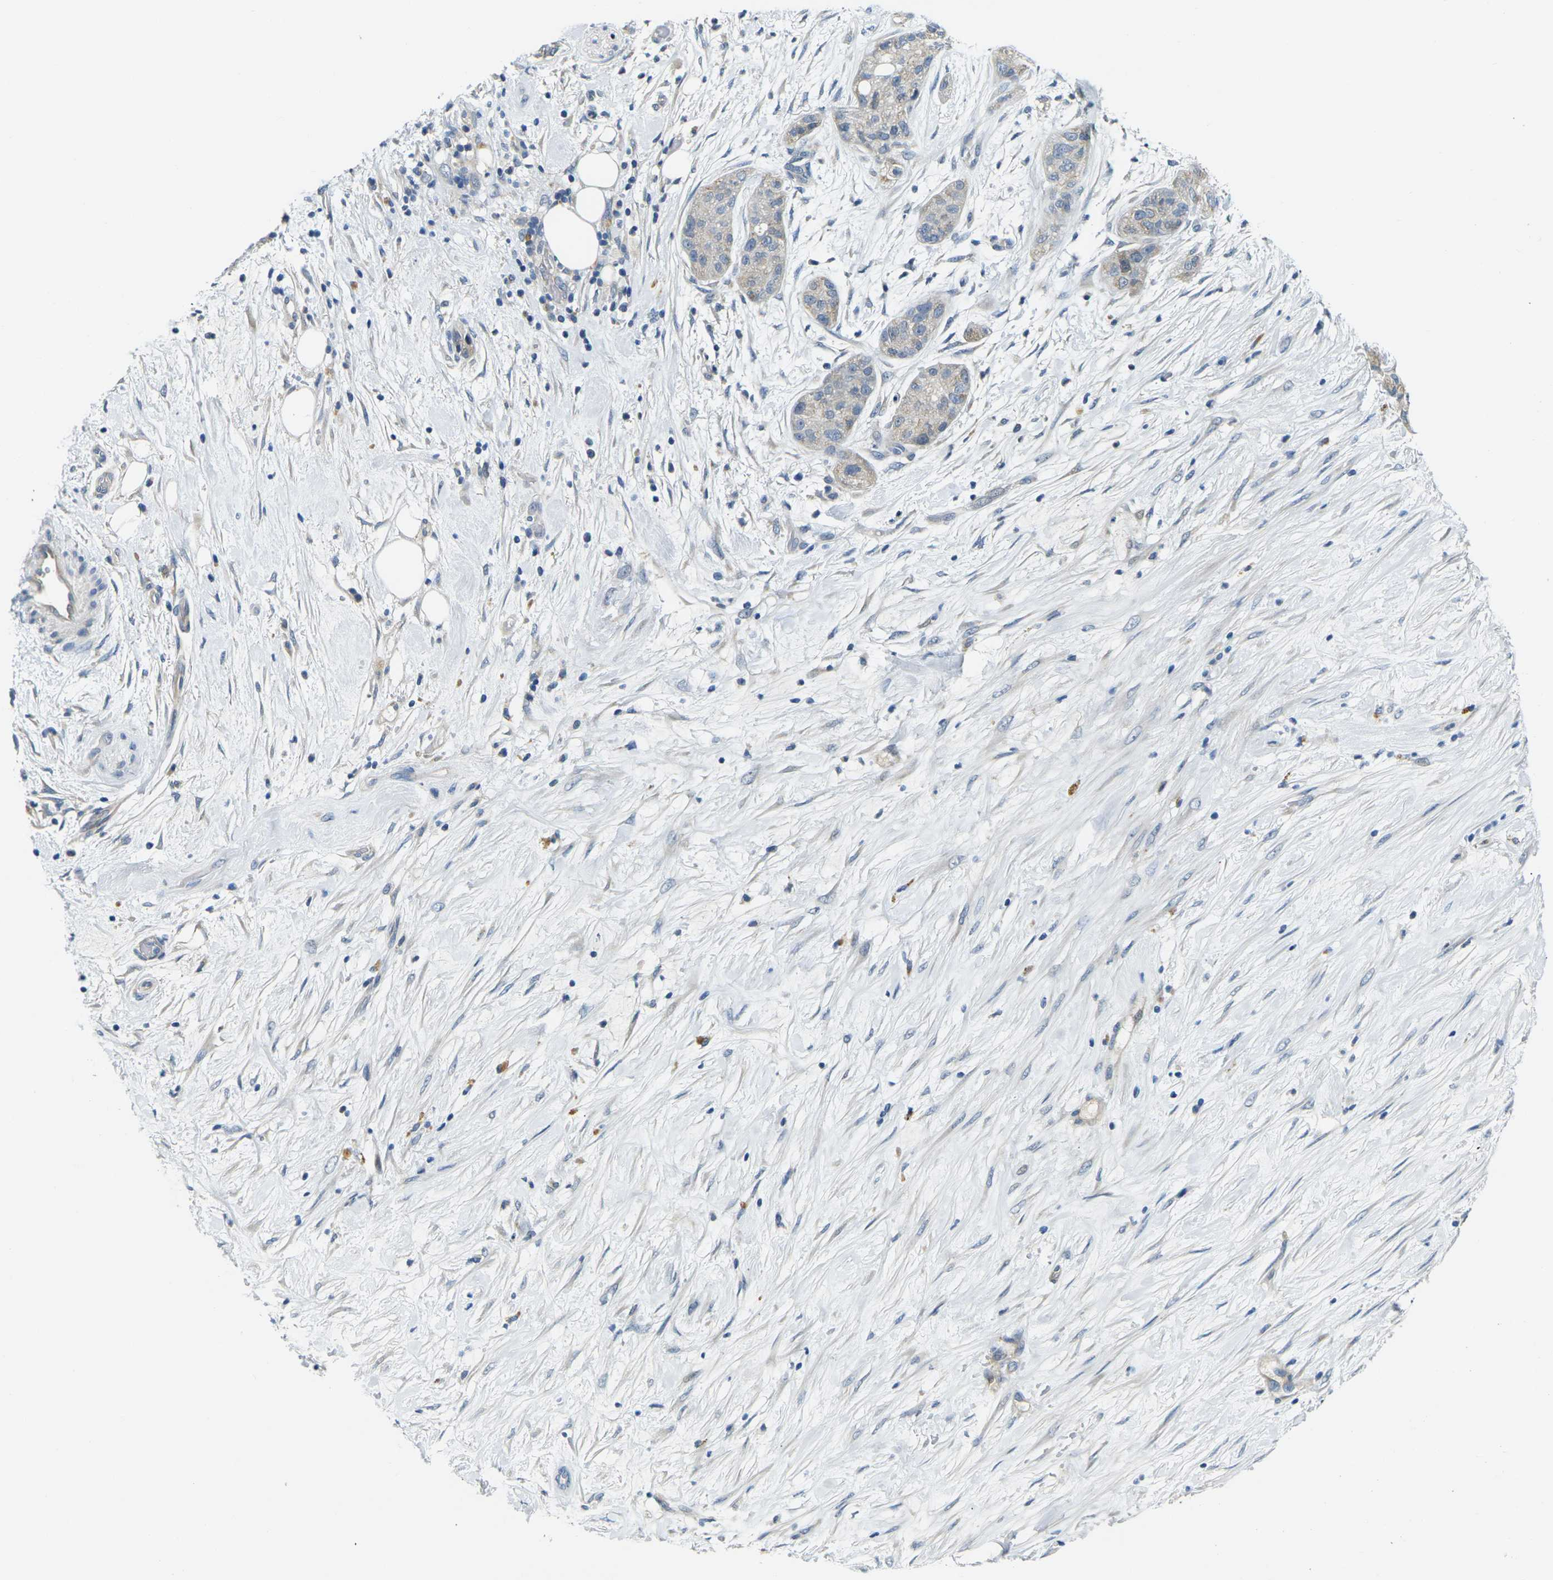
{"staining": {"intensity": "weak", "quantity": "25%-75%", "location": "cytoplasmic/membranous"}, "tissue": "pancreatic cancer", "cell_type": "Tumor cells", "image_type": "cancer", "snomed": [{"axis": "morphology", "description": "Adenocarcinoma, NOS"}, {"axis": "topography", "description": "Pancreas"}], "caption": "Adenocarcinoma (pancreatic) stained with a protein marker reveals weak staining in tumor cells.", "gene": "SHISAL2B", "patient": {"sex": "female", "age": 78}}